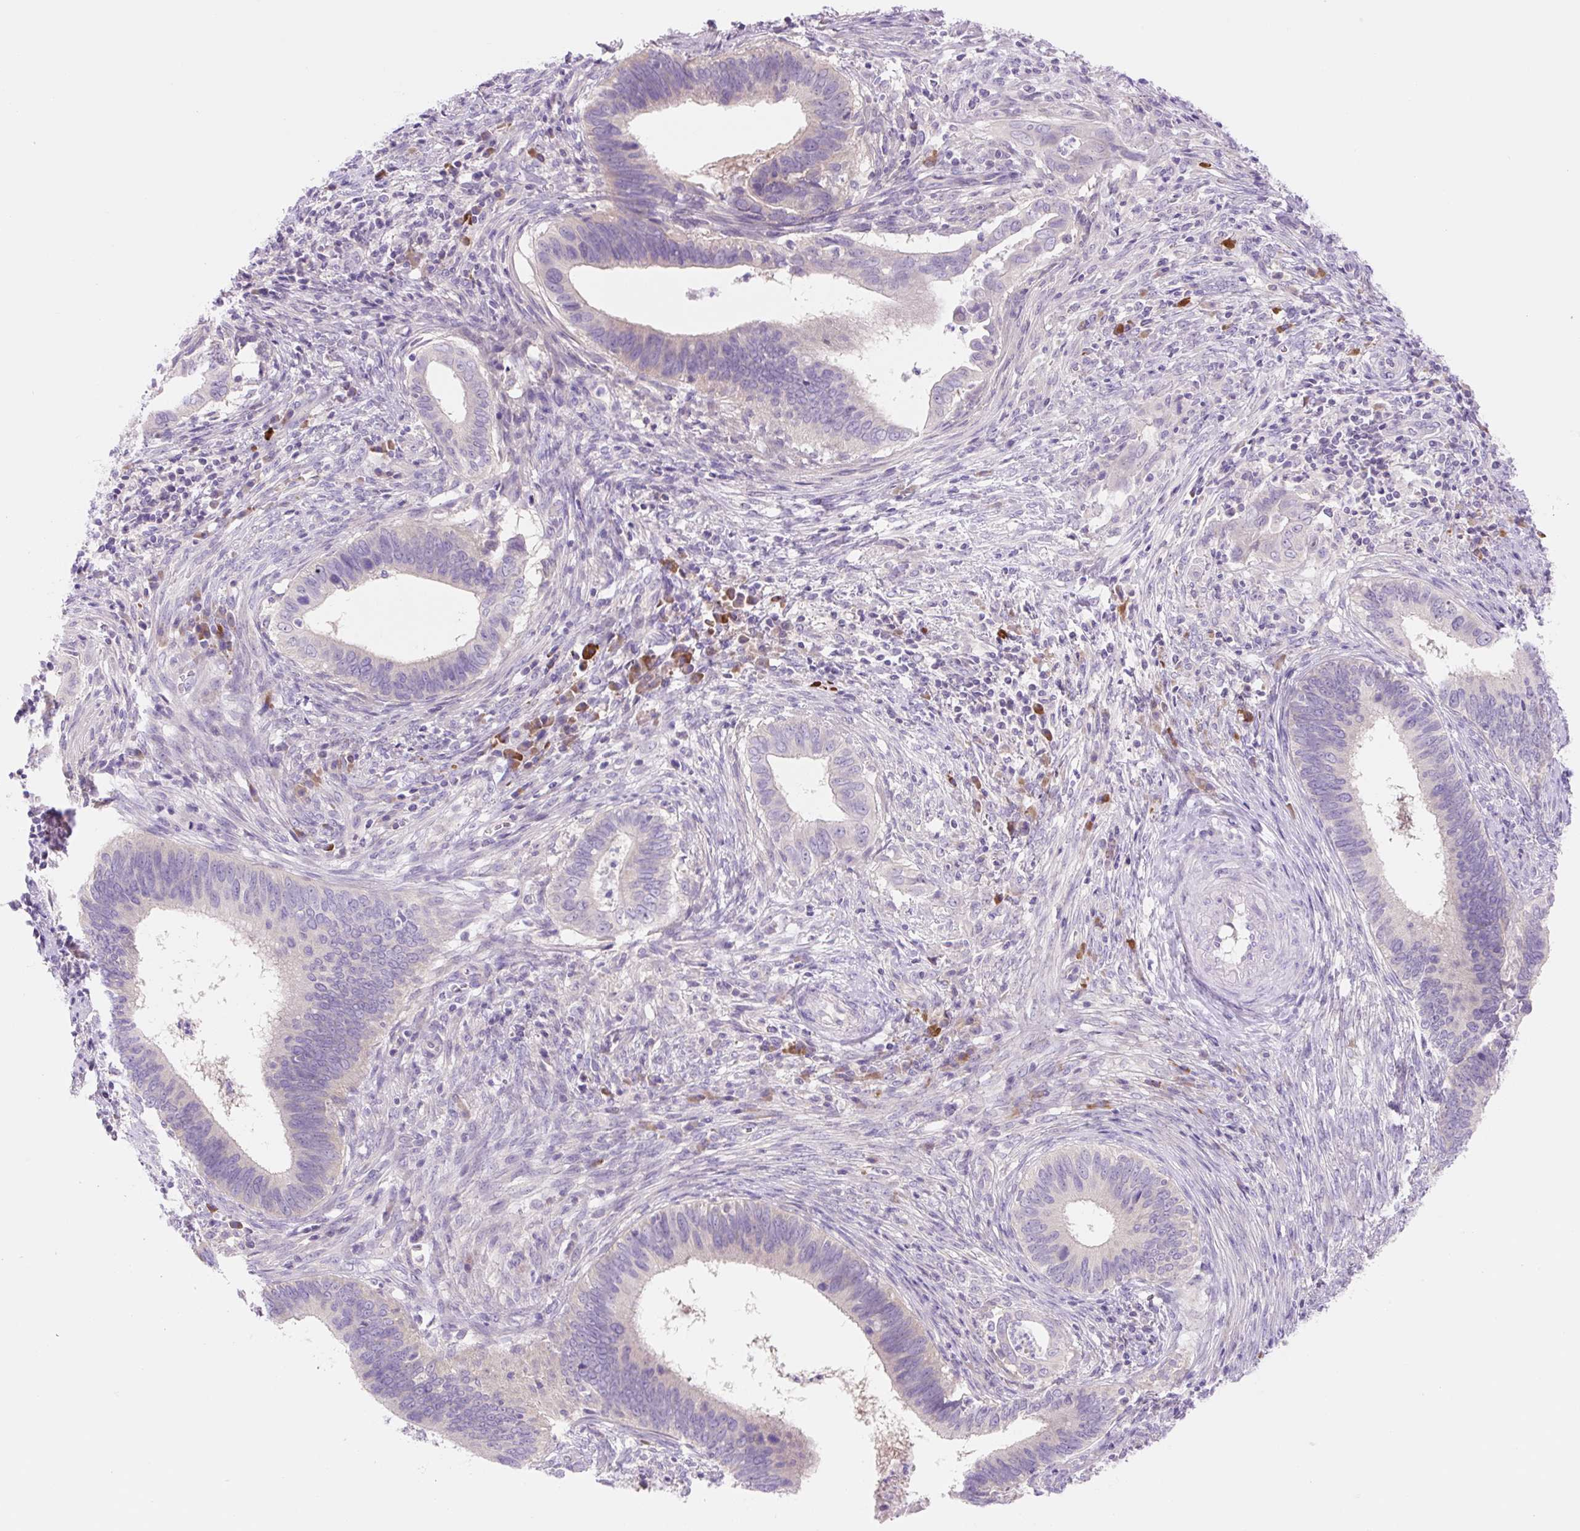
{"staining": {"intensity": "negative", "quantity": "none", "location": "none"}, "tissue": "cervical cancer", "cell_type": "Tumor cells", "image_type": "cancer", "snomed": [{"axis": "morphology", "description": "Adenocarcinoma, NOS"}, {"axis": "topography", "description": "Cervix"}], "caption": "The immunohistochemistry (IHC) photomicrograph has no significant staining in tumor cells of cervical cancer (adenocarcinoma) tissue.", "gene": "CELF6", "patient": {"sex": "female", "age": 42}}